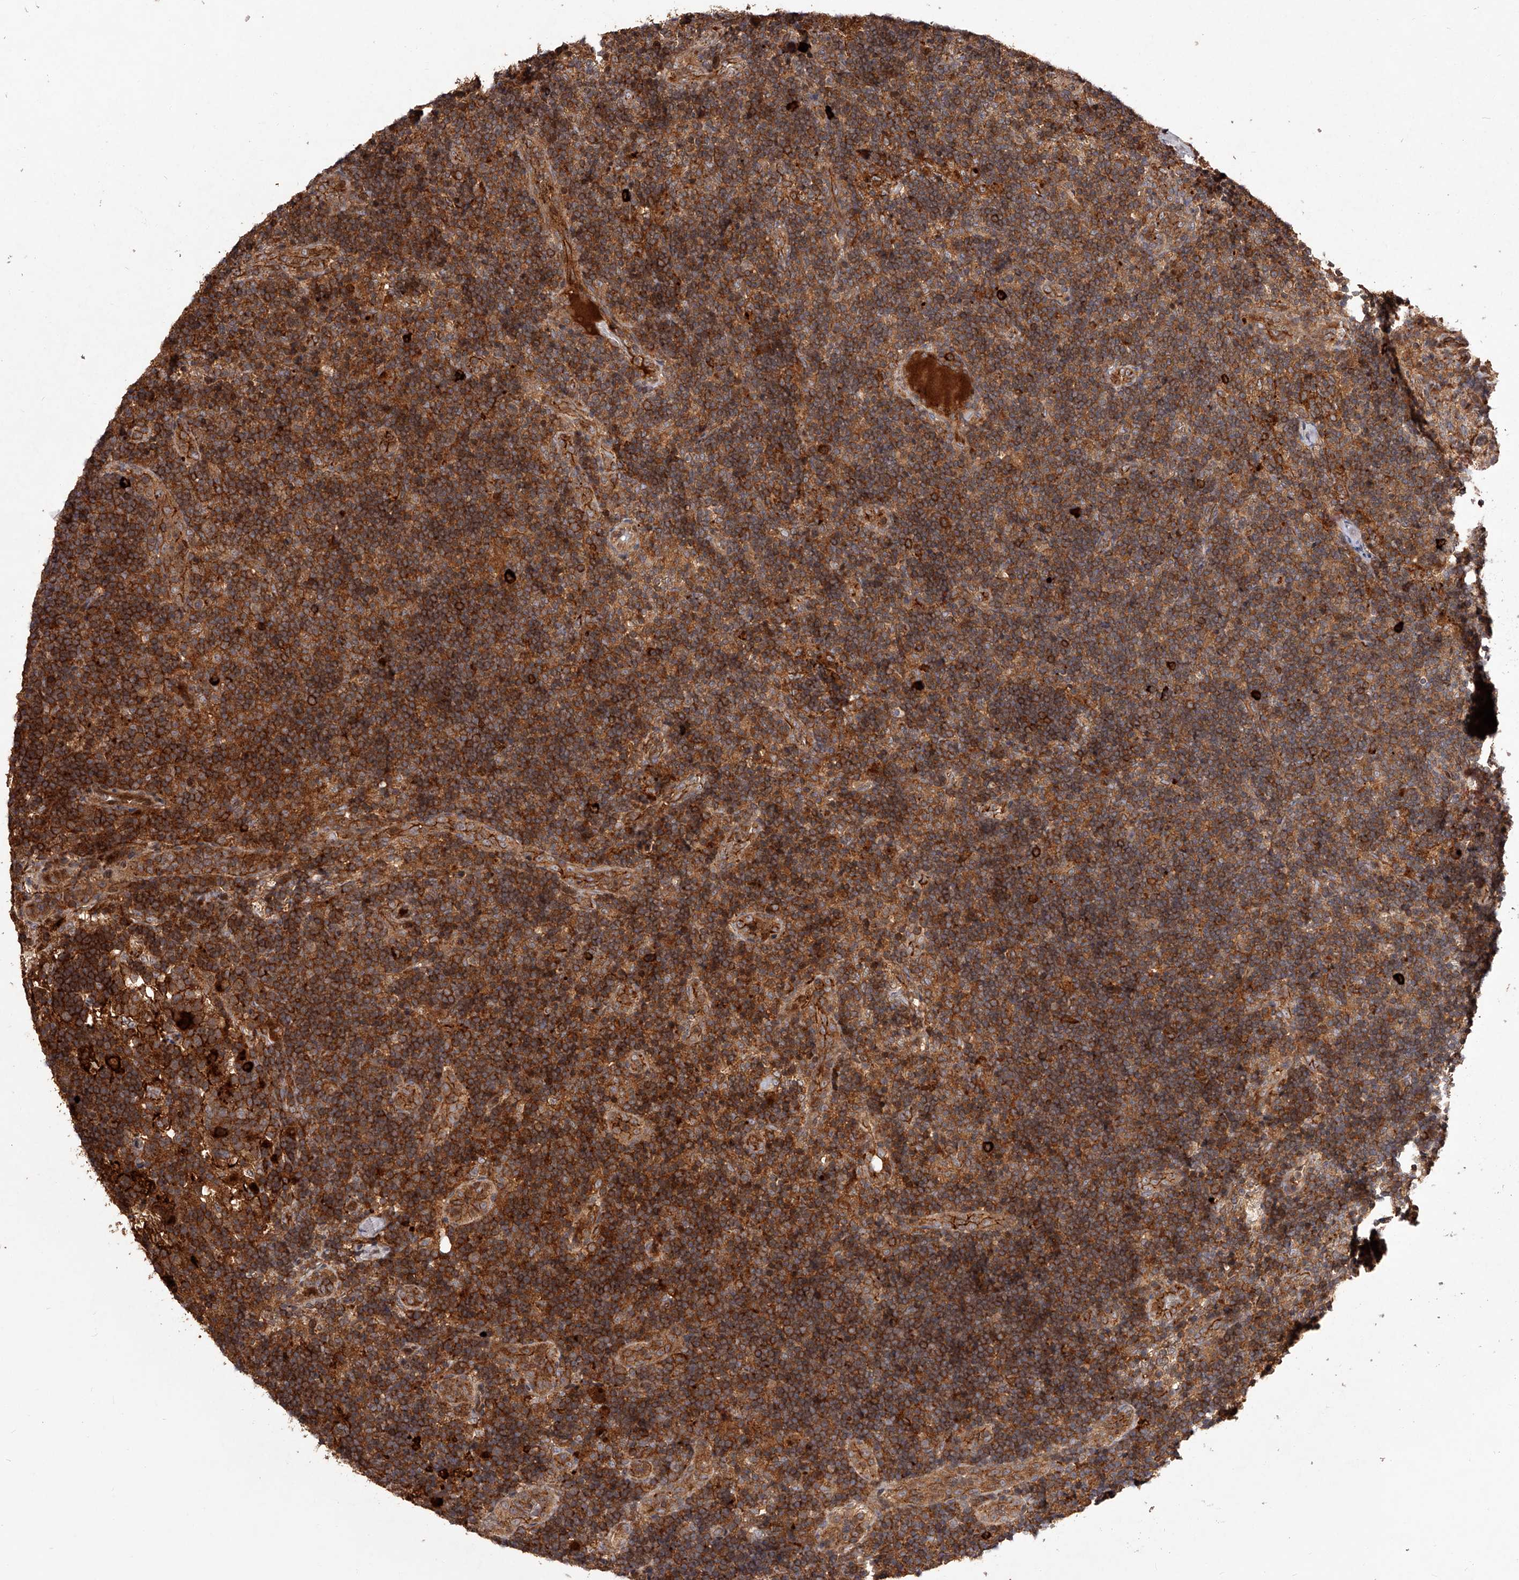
{"staining": {"intensity": "strong", "quantity": ">75%", "location": "cytoplasmic/membranous"}, "tissue": "lymph node", "cell_type": "Germinal center cells", "image_type": "normal", "snomed": [{"axis": "morphology", "description": "Normal tissue, NOS"}, {"axis": "topography", "description": "Lymph node"}], "caption": "Immunohistochemical staining of benign lymph node exhibits strong cytoplasmic/membranous protein staining in approximately >75% of germinal center cells.", "gene": "CRYZL1", "patient": {"sex": "female", "age": 22}}